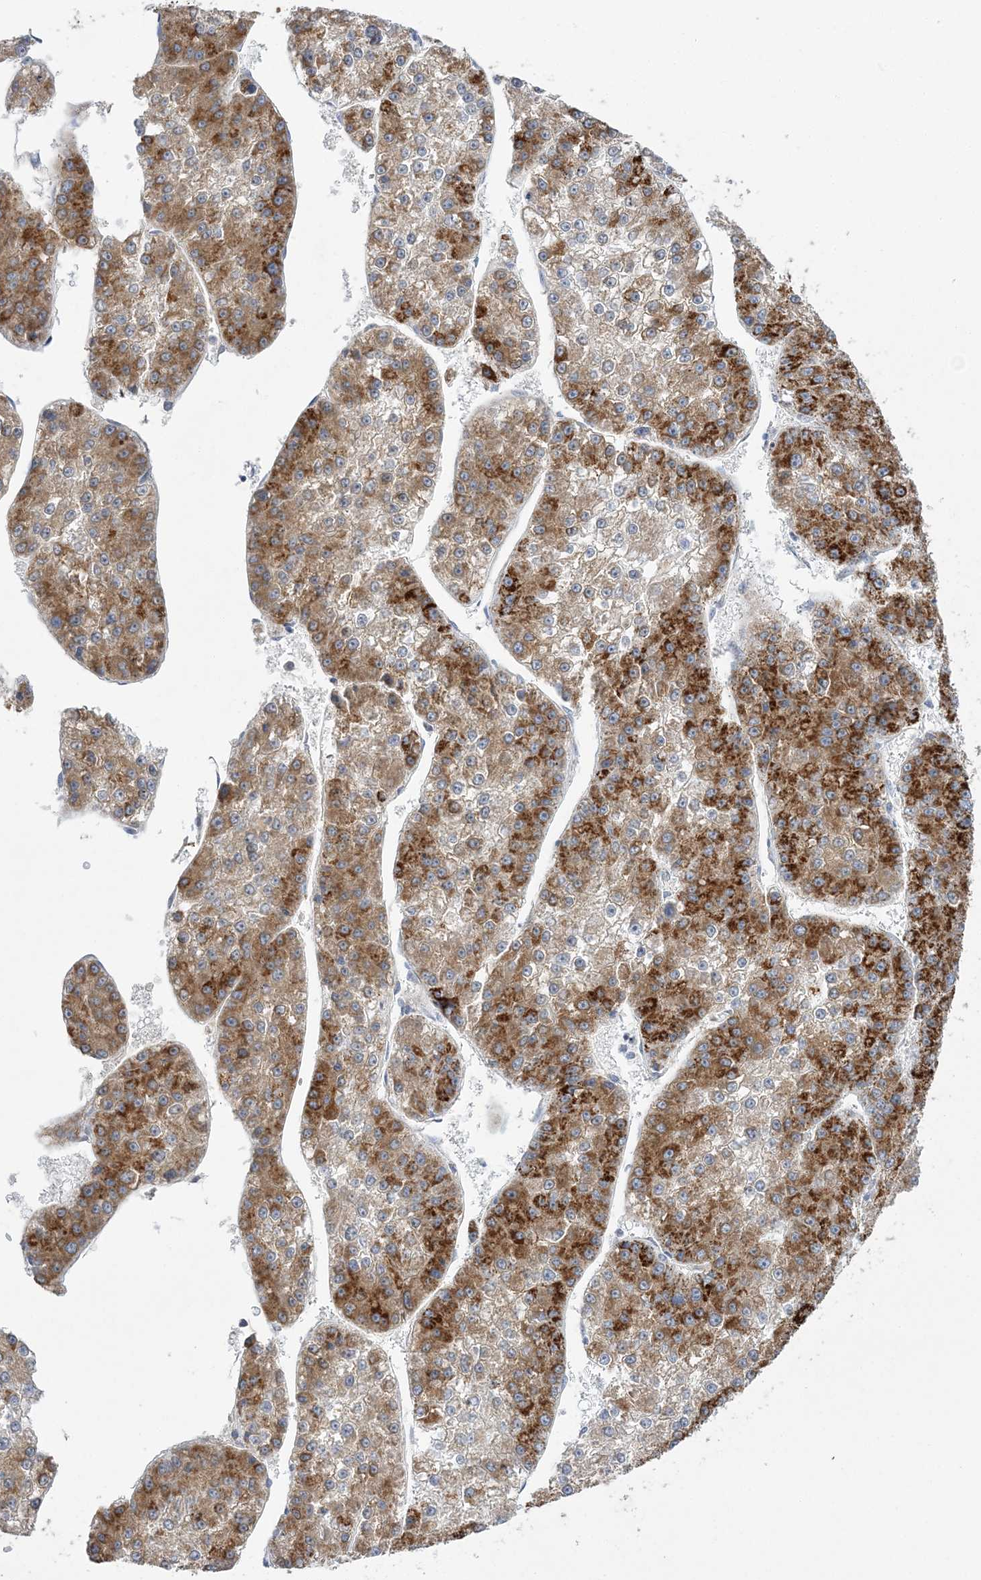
{"staining": {"intensity": "moderate", "quantity": ">75%", "location": "cytoplasmic/membranous"}, "tissue": "liver cancer", "cell_type": "Tumor cells", "image_type": "cancer", "snomed": [{"axis": "morphology", "description": "Carcinoma, Hepatocellular, NOS"}, {"axis": "topography", "description": "Liver"}], "caption": "Liver hepatocellular carcinoma stained for a protein reveals moderate cytoplasmic/membranous positivity in tumor cells.", "gene": "MMADHC", "patient": {"sex": "female", "age": 73}}